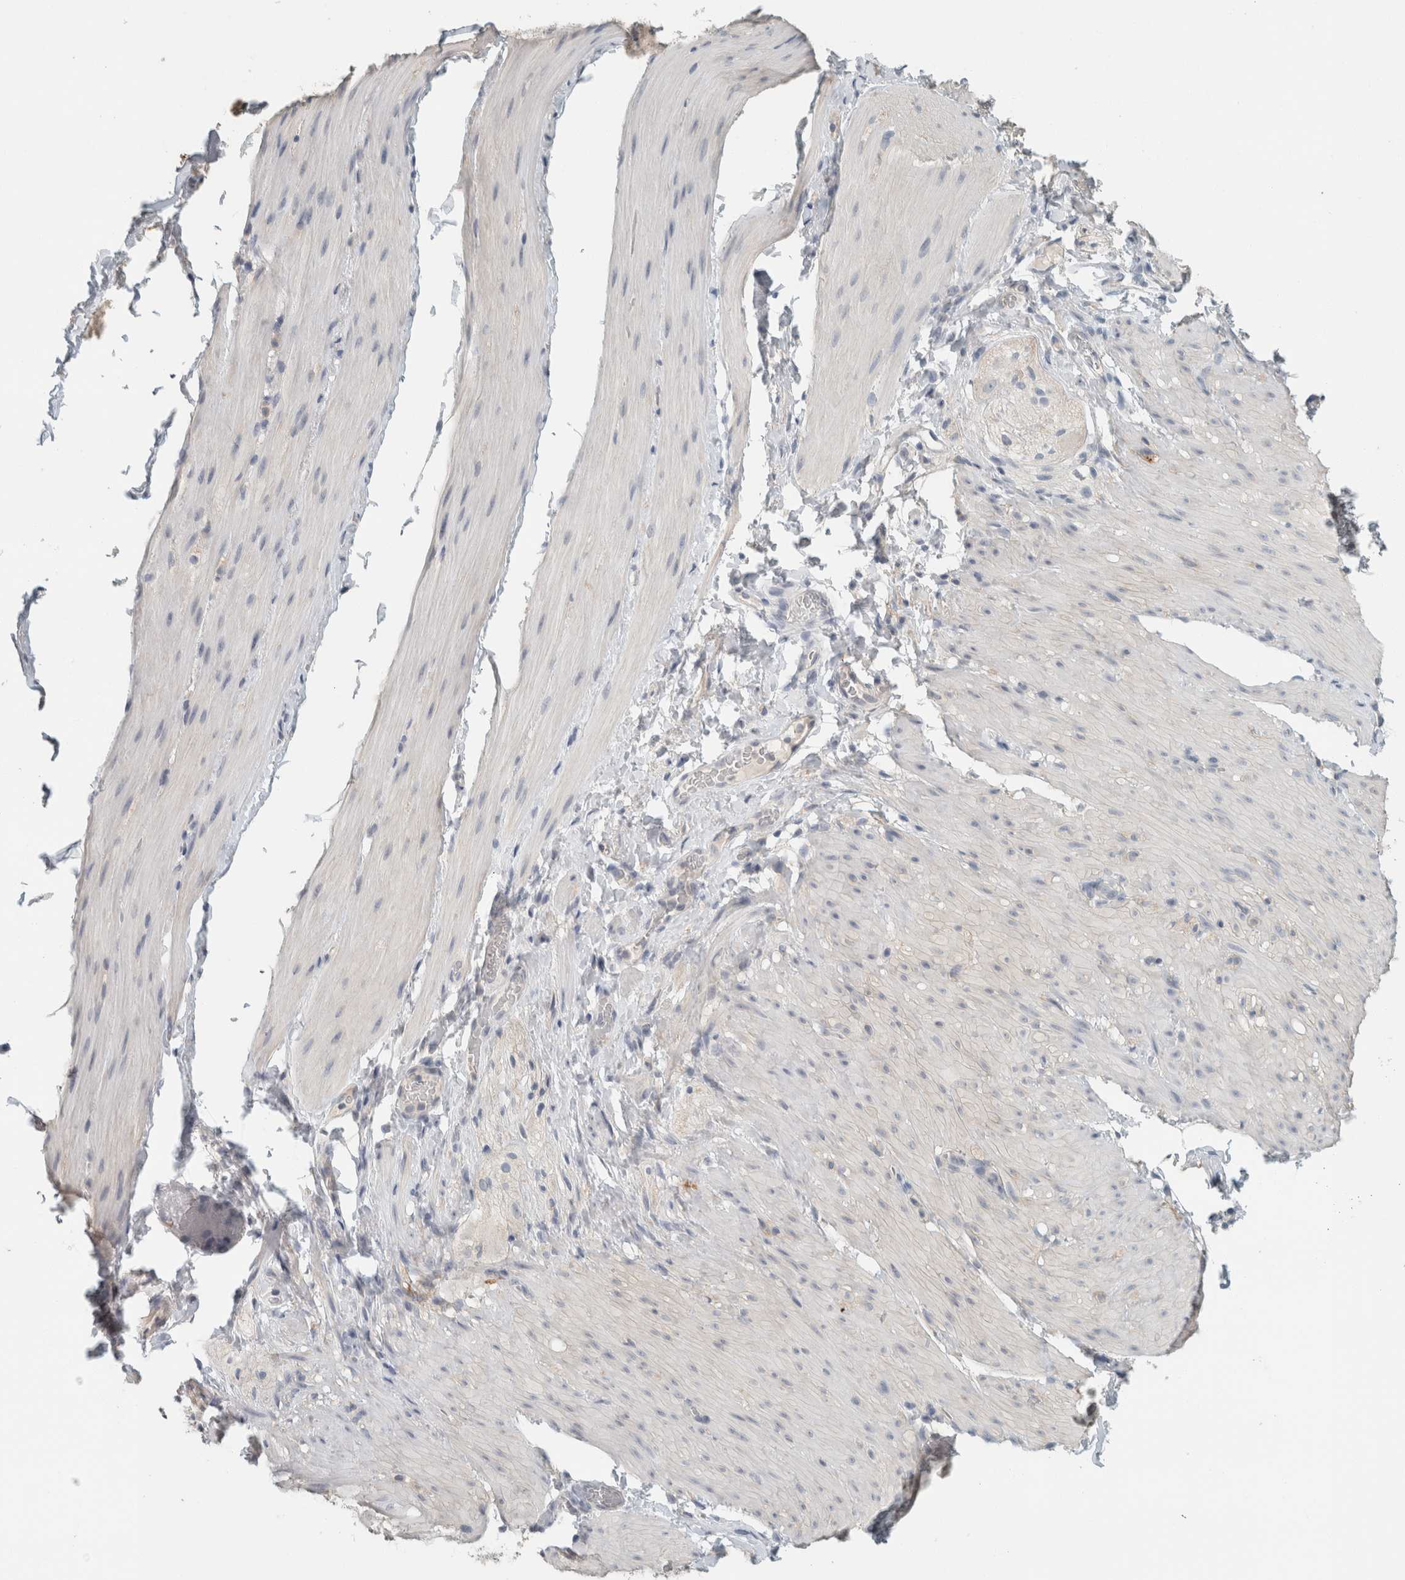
{"staining": {"intensity": "negative", "quantity": "none", "location": "none"}, "tissue": "smooth muscle", "cell_type": "Smooth muscle cells", "image_type": "normal", "snomed": [{"axis": "morphology", "description": "Normal tissue, NOS"}, {"axis": "topography", "description": "Smooth muscle"}, {"axis": "topography", "description": "Small intestine"}], "caption": "This is a micrograph of immunohistochemistry staining of normal smooth muscle, which shows no expression in smooth muscle cells.", "gene": "SCIN", "patient": {"sex": "female", "age": 84}}